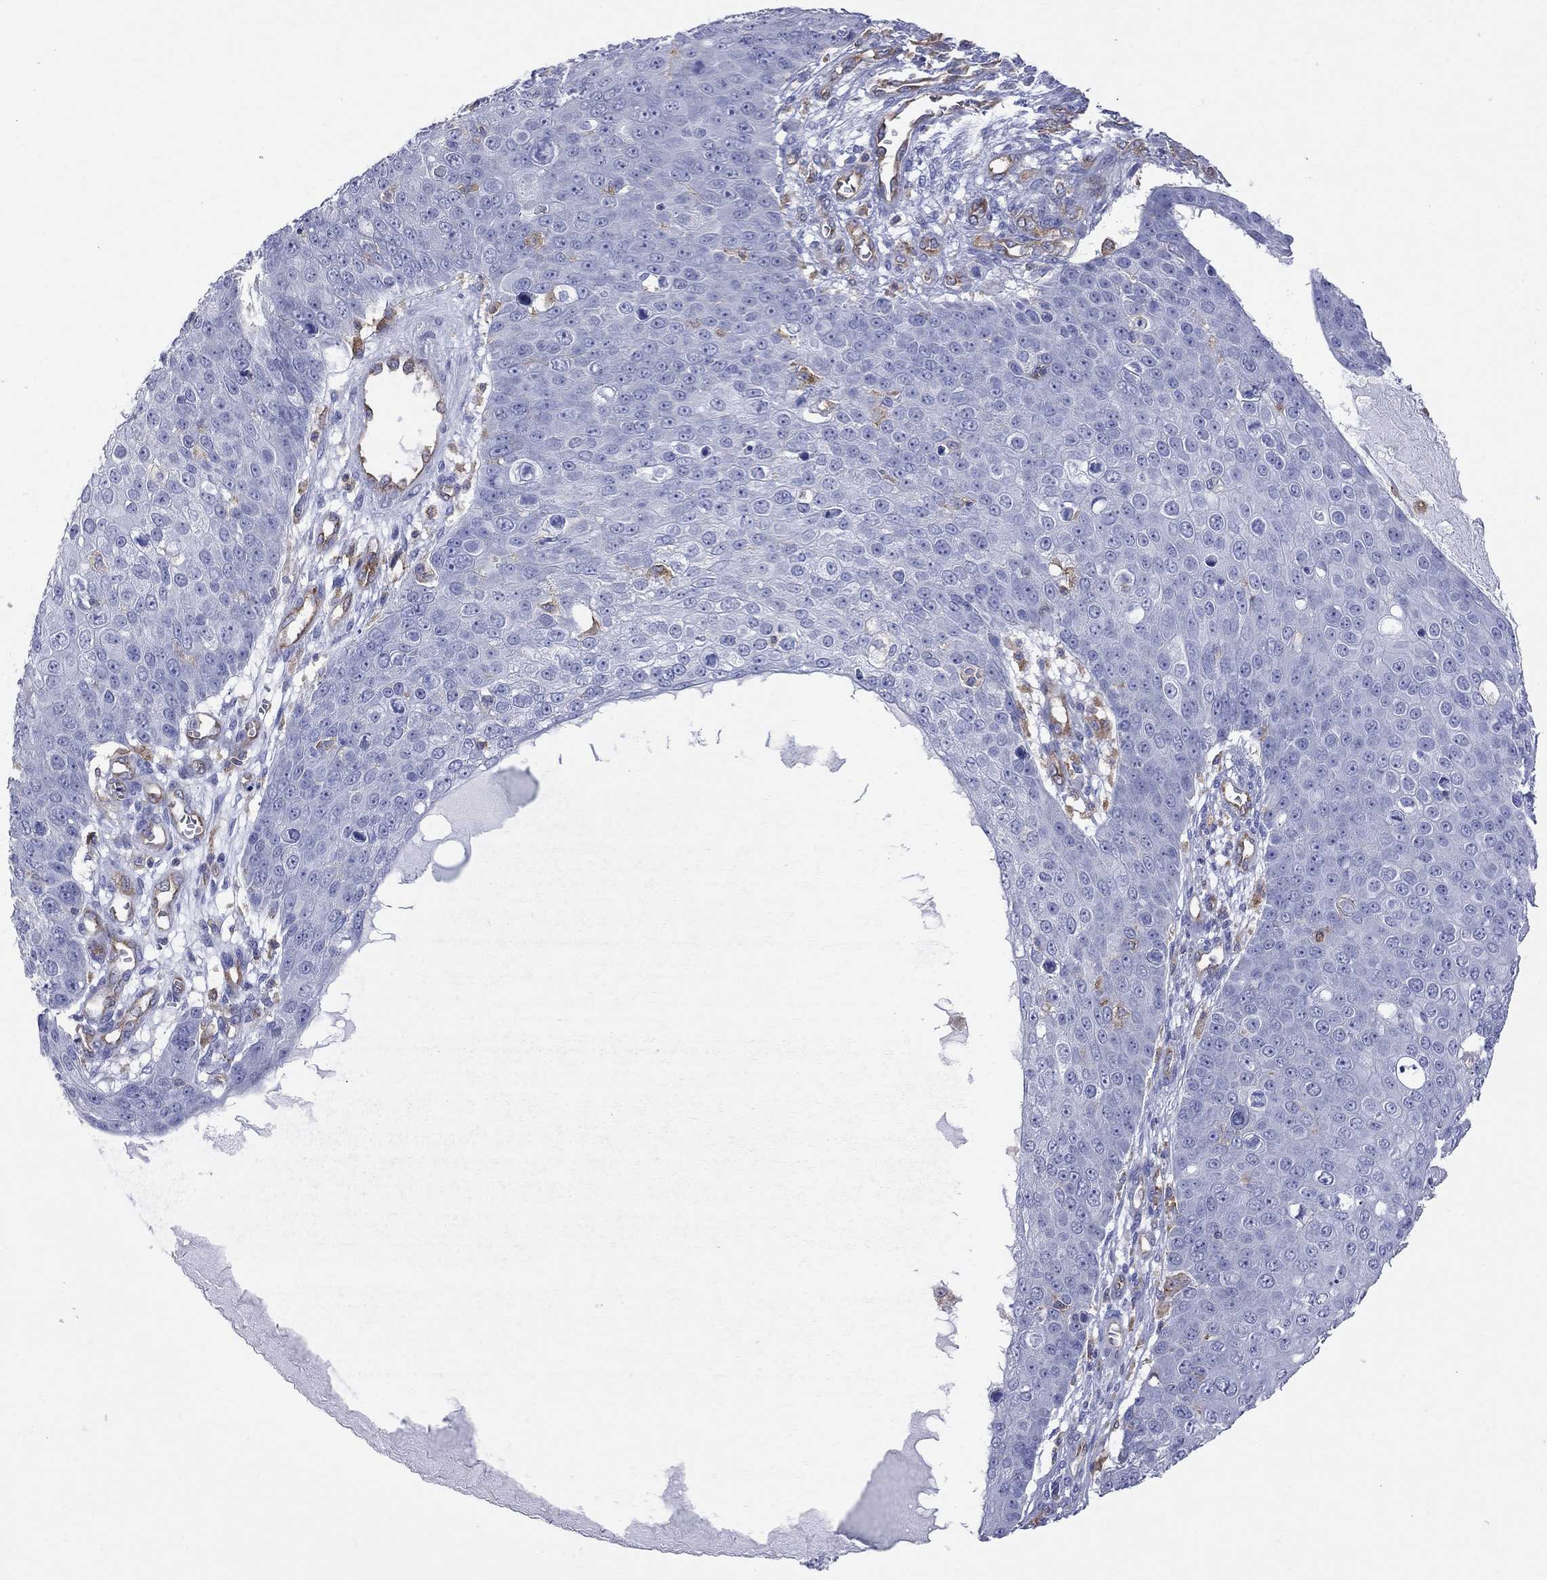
{"staining": {"intensity": "negative", "quantity": "none", "location": "none"}, "tissue": "skin cancer", "cell_type": "Tumor cells", "image_type": "cancer", "snomed": [{"axis": "morphology", "description": "Squamous cell carcinoma, NOS"}, {"axis": "topography", "description": "Skin"}], "caption": "IHC micrograph of squamous cell carcinoma (skin) stained for a protein (brown), which shows no staining in tumor cells.", "gene": "ABI3", "patient": {"sex": "male", "age": 71}}